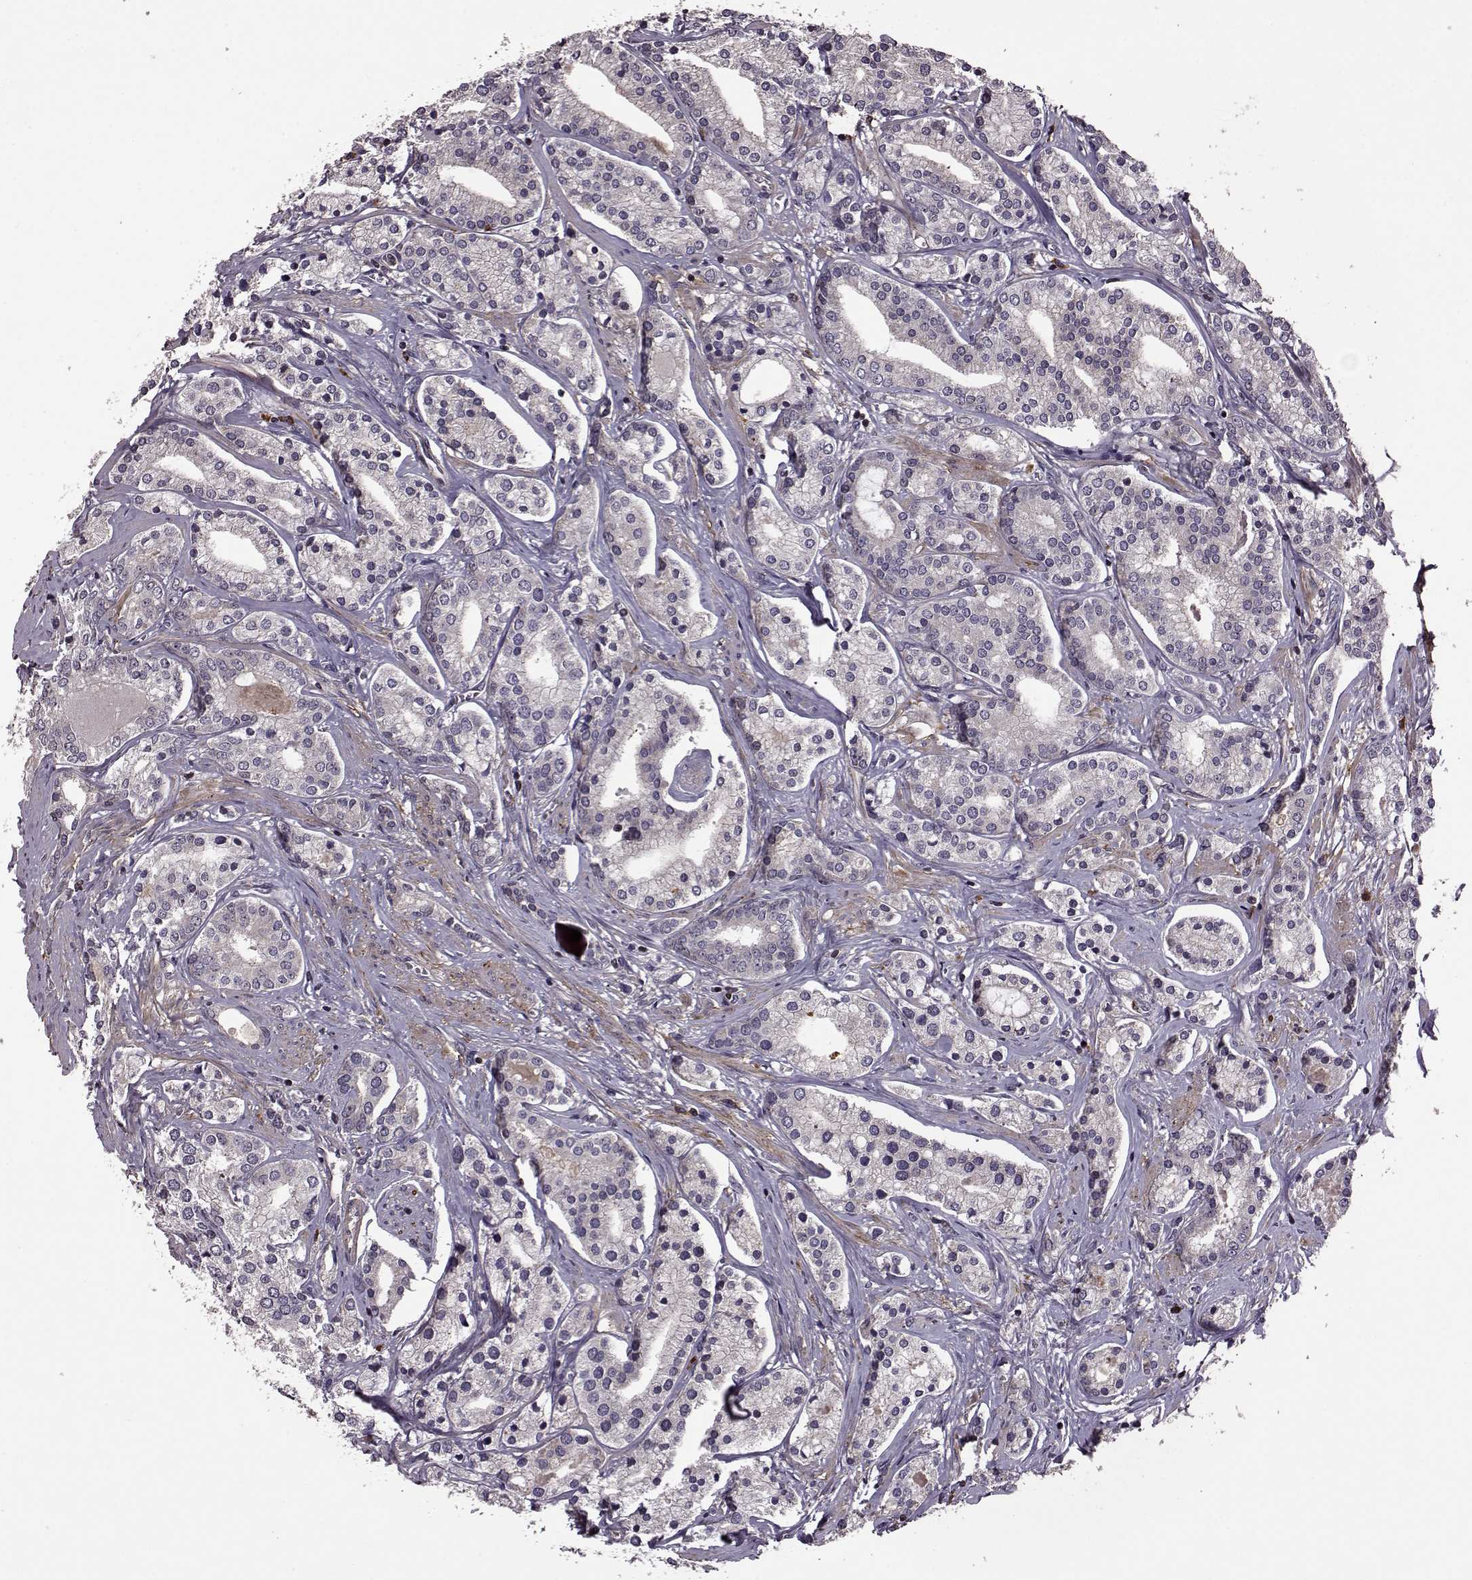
{"staining": {"intensity": "negative", "quantity": "none", "location": "none"}, "tissue": "prostate cancer", "cell_type": "Tumor cells", "image_type": "cancer", "snomed": [{"axis": "morphology", "description": "Adenocarcinoma, High grade"}, {"axis": "topography", "description": "Prostate"}], "caption": "The immunohistochemistry (IHC) image has no significant expression in tumor cells of prostate adenocarcinoma (high-grade) tissue.", "gene": "TRMU", "patient": {"sex": "male", "age": 58}}